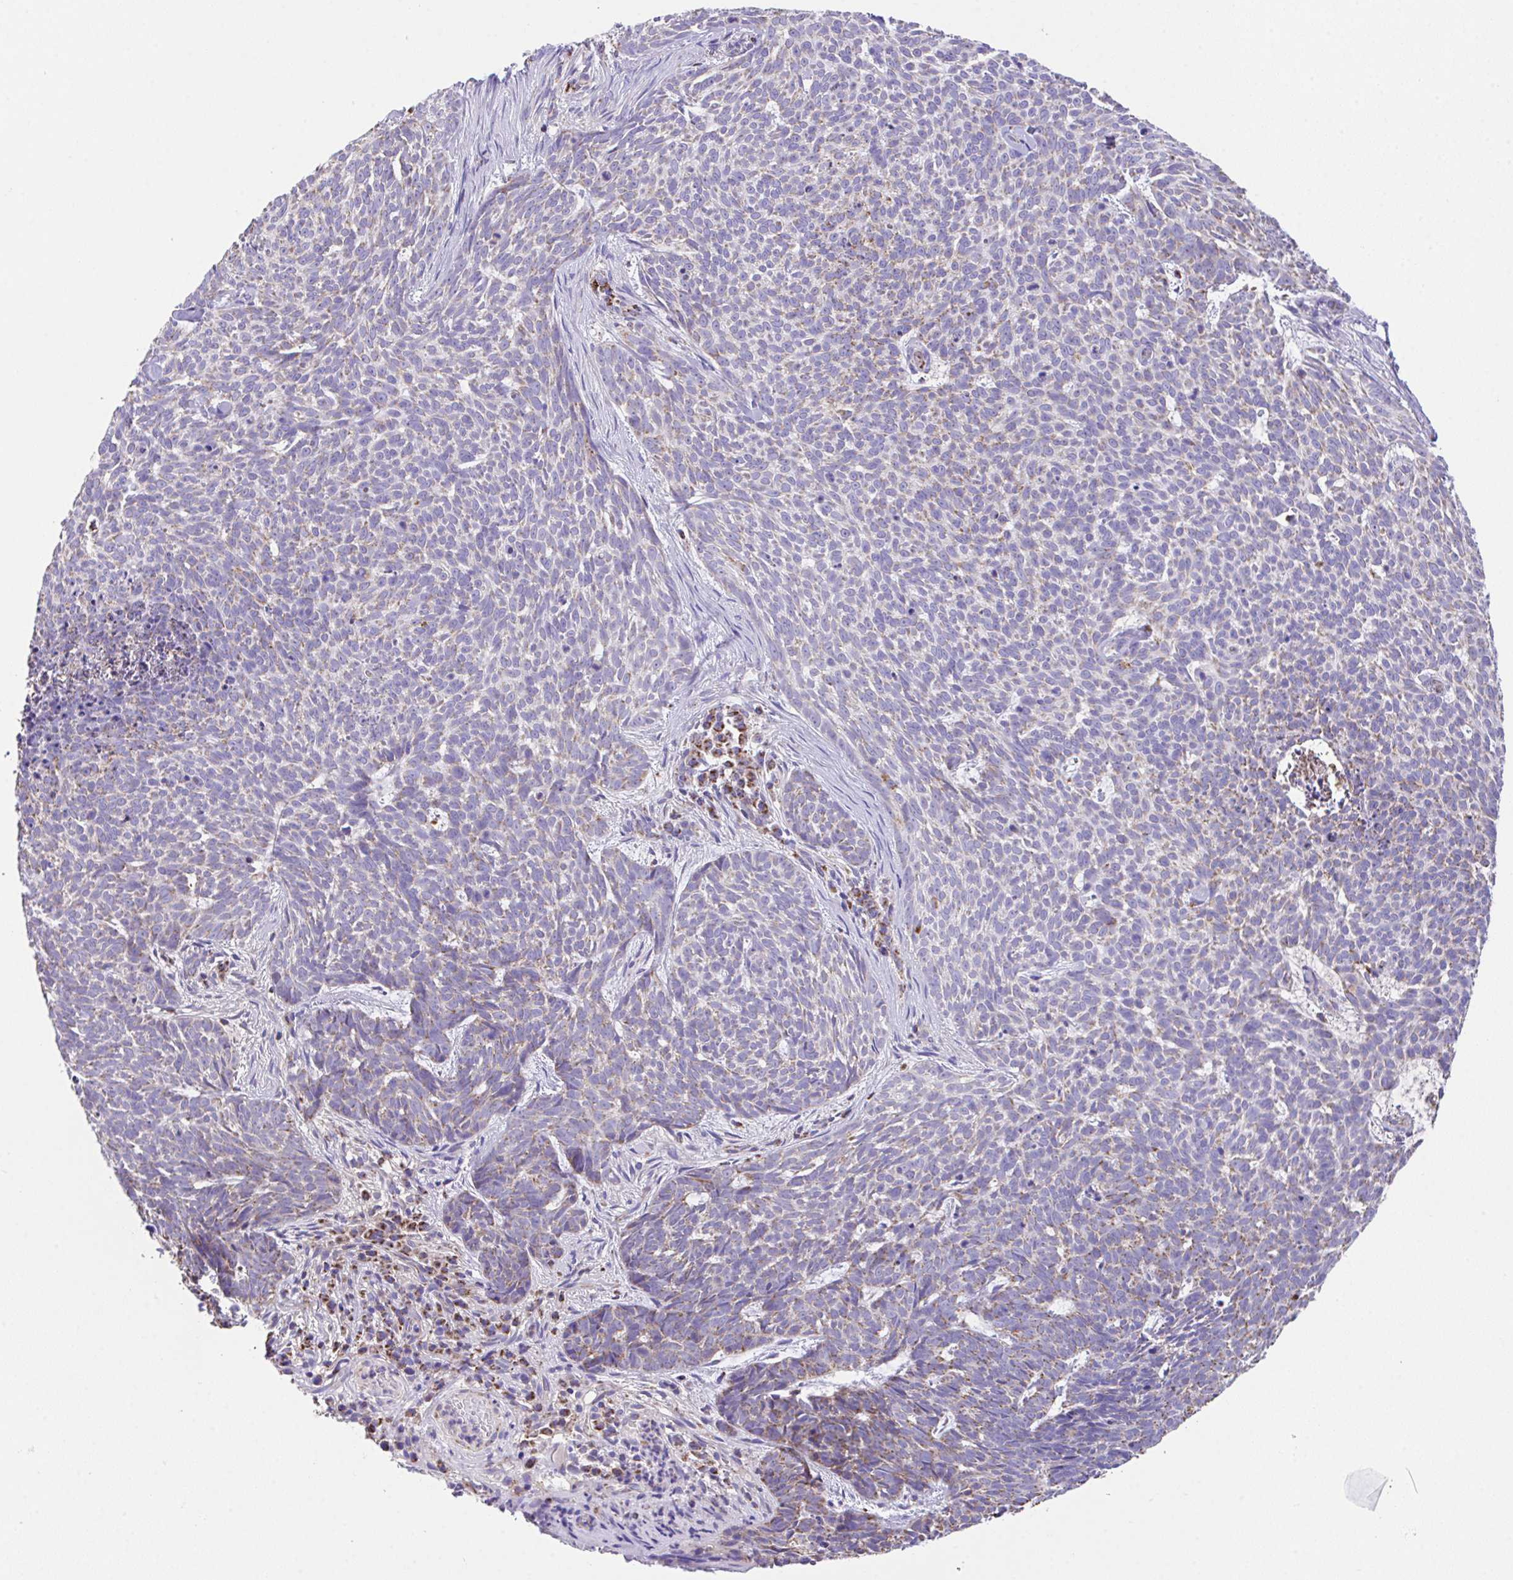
{"staining": {"intensity": "weak", "quantity": "25%-75%", "location": "cytoplasmic/membranous"}, "tissue": "skin cancer", "cell_type": "Tumor cells", "image_type": "cancer", "snomed": [{"axis": "morphology", "description": "Basal cell carcinoma"}, {"axis": "topography", "description": "Skin"}], "caption": "Immunohistochemical staining of human skin cancer shows low levels of weak cytoplasmic/membranous protein expression in approximately 25%-75% of tumor cells.", "gene": "PCMTD2", "patient": {"sex": "female", "age": 93}}